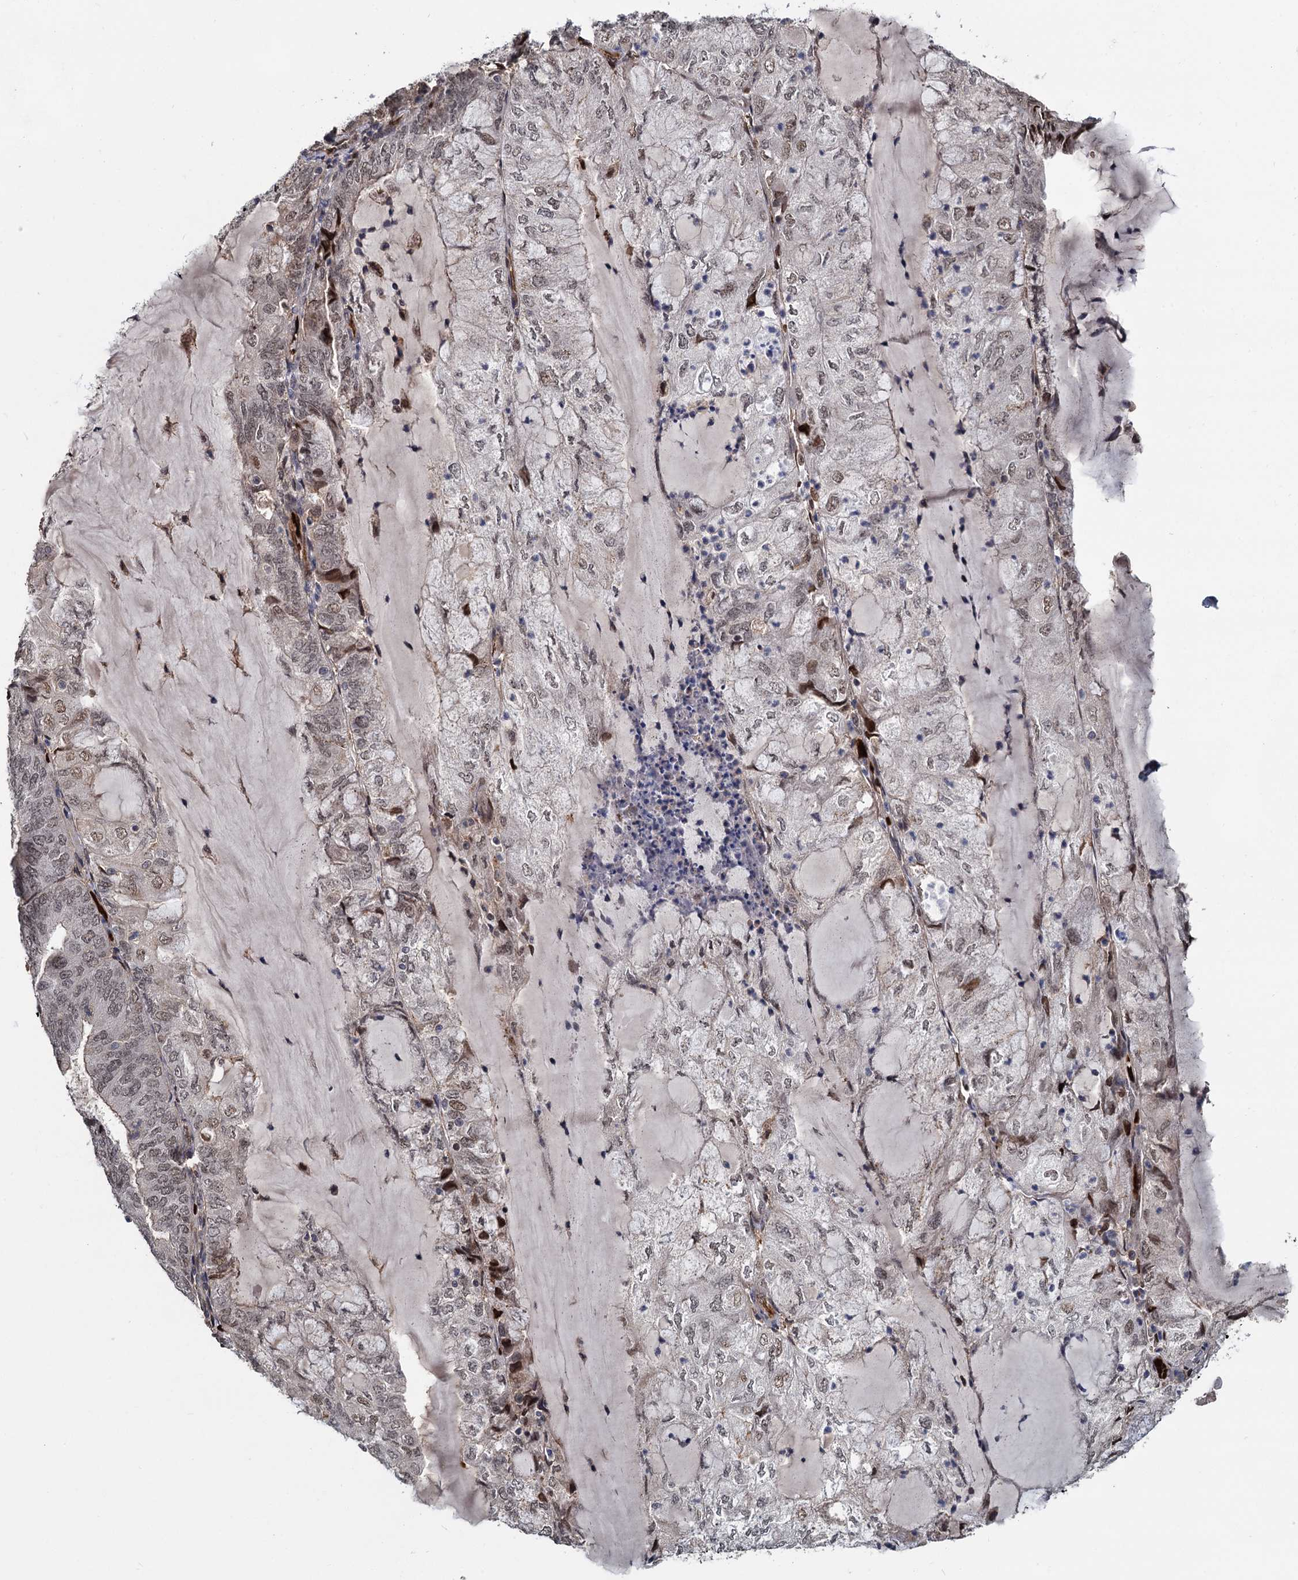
{"staining": {"intensity": "weak", "quantity": ">75%", "location": "nuclear"}, "tissue": "endometrial cancer", "cell_type": "Tumor cells", "image_type": "cancer", "snomed": [{"axis": "morphology", "description": "Adenocarcinoma, NOS"}, {"axis": "topography", "description": "Endometrium"}], "caption": "IHC of adenocarcinoma (endometrial) reveals low levels of weak nuclear staining in about >75% of tumor cells.", "gene": "FANCI", "patient": {"sex": "female", "age": 81}}